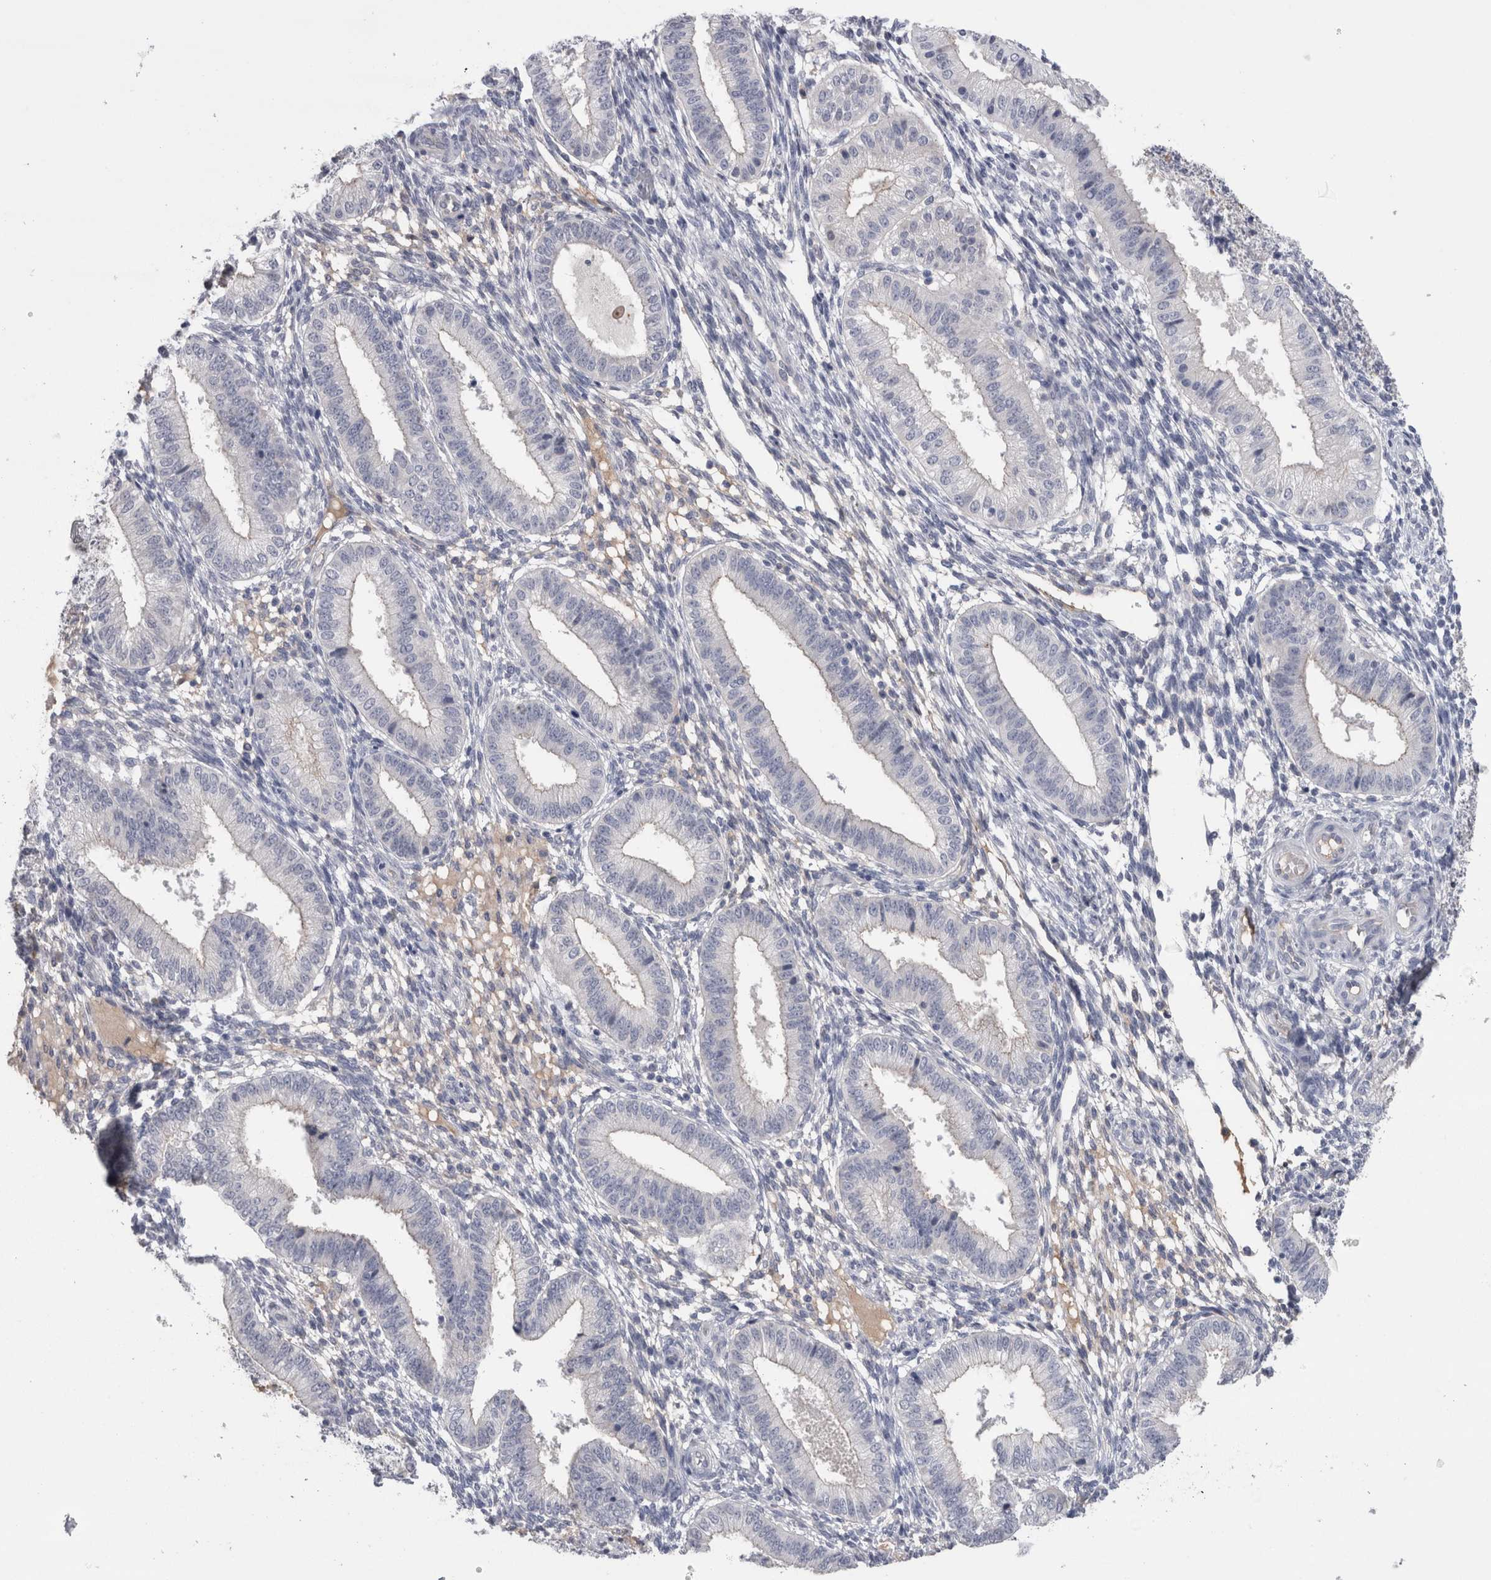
{"staining": {"intensity": "negative", "quantity": "none", "location": "none"}, "tissue": "endometrium", "cell_type": "Cells in endometrial stroma", "image_type": "normal", "snomed": [{"axis": "morphology", "description": "Normal tissue, NOS"}, {"axis": "topography", "description": "Endometrium"}], "caption": "Immunohistochemical staining of unremarkable endometrium demonstrates no significant expression in cells in endometrial stroma. Nuclei are stained in blue.", "gene": "REG1A", "patient": {"sex": "female", "age": 39}}